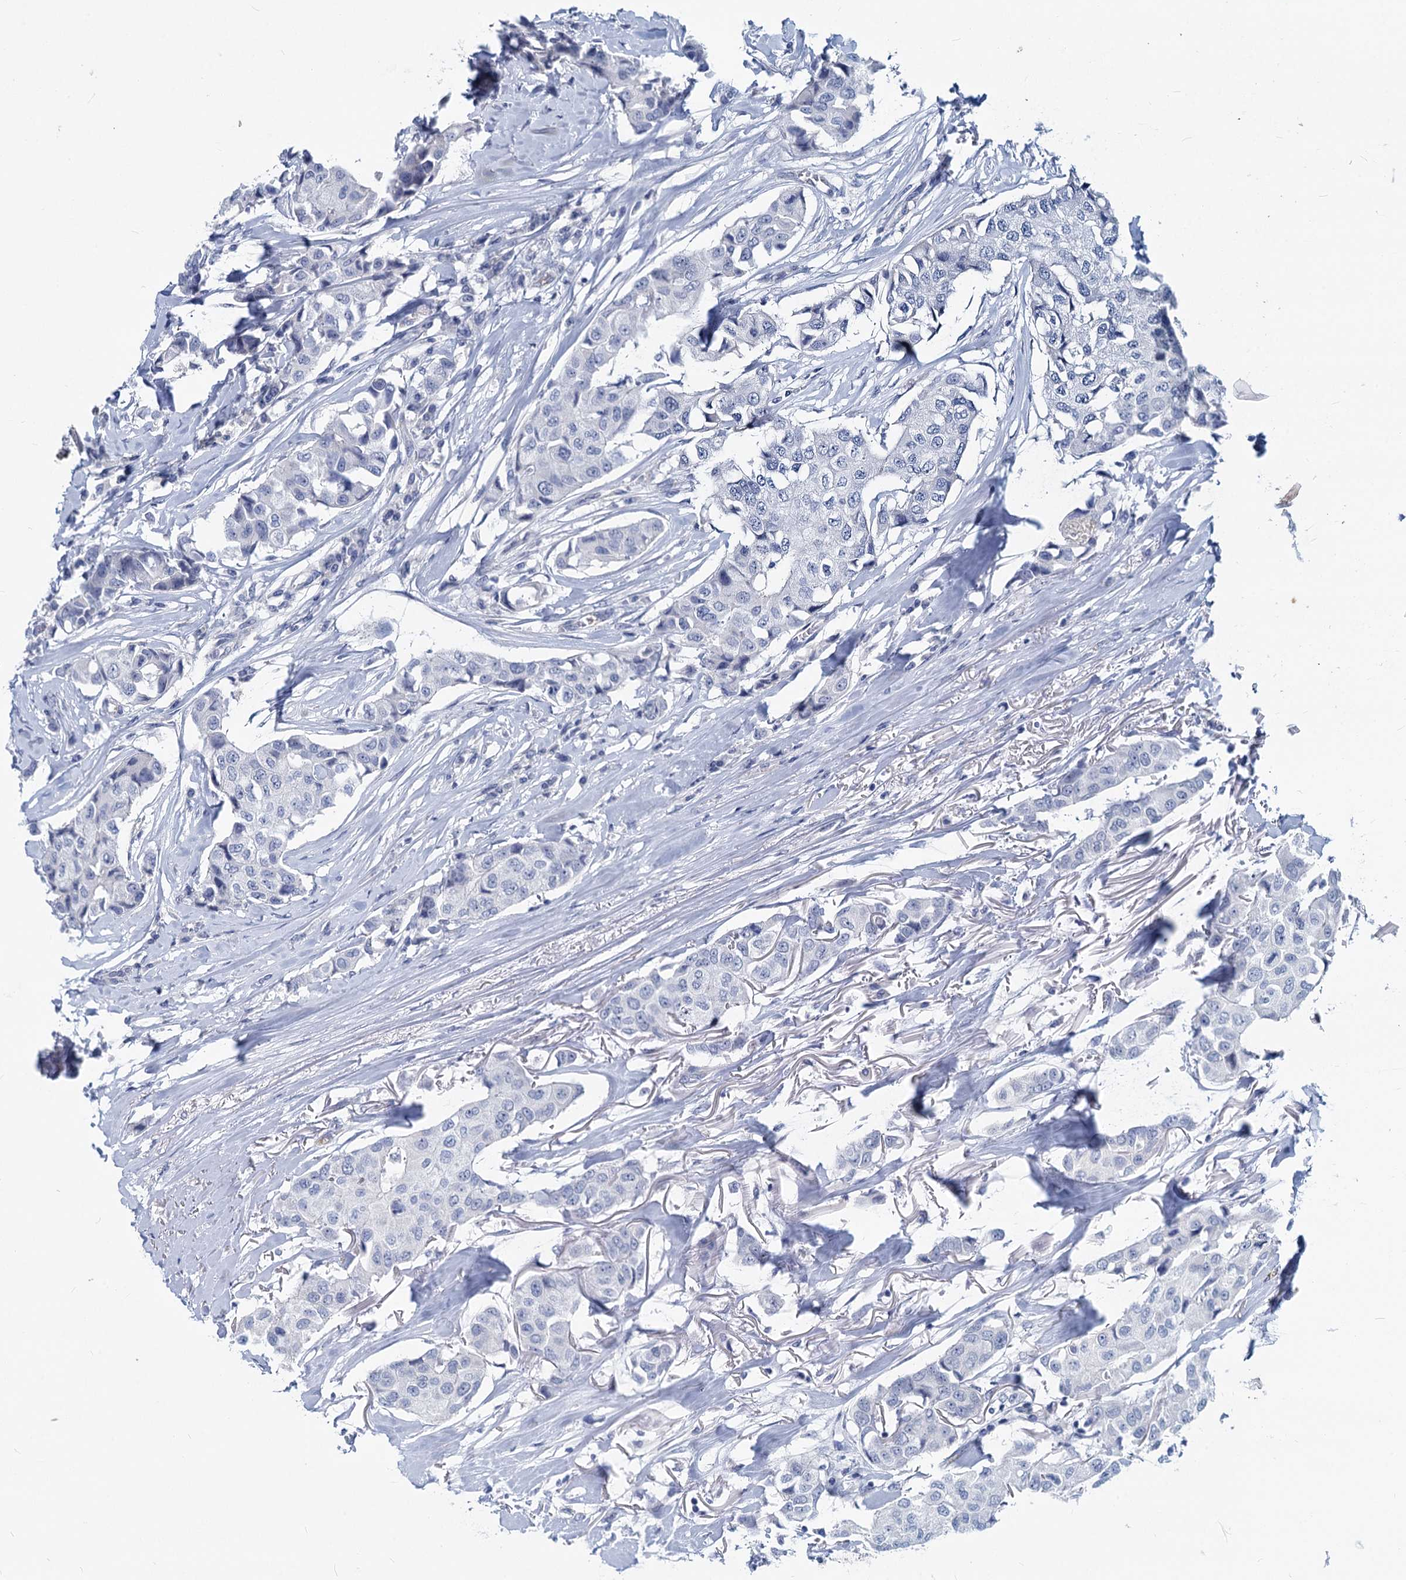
{"staining": {"intensity": "negative", "quantity": "none", "location": "none"}, "tissue": "breast cancer", "cell_type": "Tumor cells", "image_type": "cancer", "snomed": [{"axis": "morphology", "description": "Duct carcinoma"}, {"axis": "topography", "description": "Breast"}], "caption": "High magnification brightfield microscopy of breast cancer (invasive ductal carcinoma) stained with DAB (3,3'-diaminobenzidine) (brown) and counterstained with hematoxylin (blue): tumor cells show no significant positivity.", "gene": "INSC", "patient": {"sex": "female", "age": 80}}